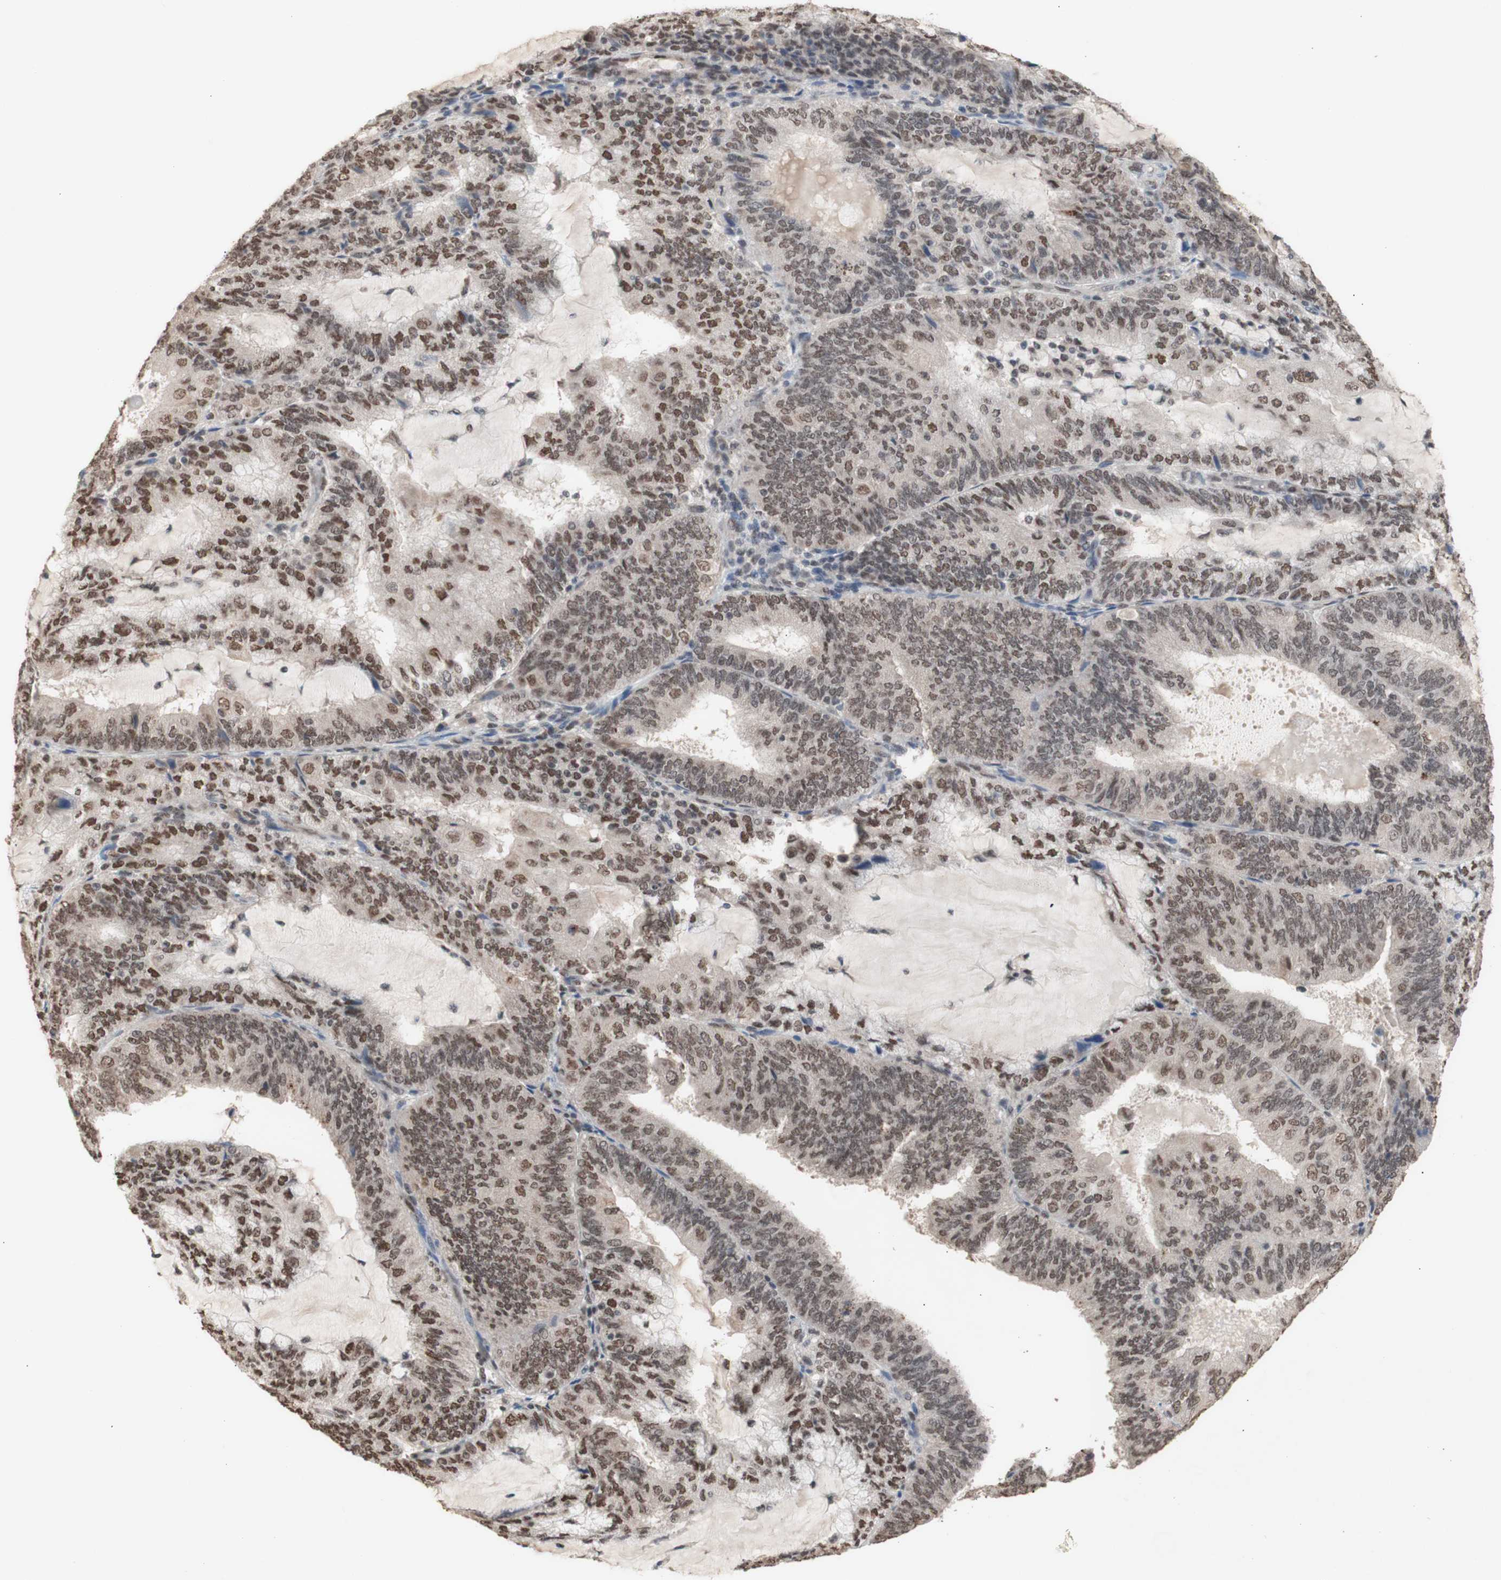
{"staining": {"intensity": "weak", "quantity": ">75%", "location": "nuclear"}, "tissue": "endometrial cancer", "cell_type": "Tumor cells", "image_type": "cancer", "snomed": [{"axis": "morphology", "description": "Adenocarcinoma, NOS"}, {"axis": "topography", "description": "Endometrium"}], "caption": "Immunohistochemistry histopathology image of neoplastic tissue: human endometrial cancer stained using IHC demonstrates low levels of weak protein expression localized specifically in the nuclear of tumor cells, appearing as a nuclear brown color.", "gene": "SFPQ", "patient": {"sex": "female", "age": 81}}